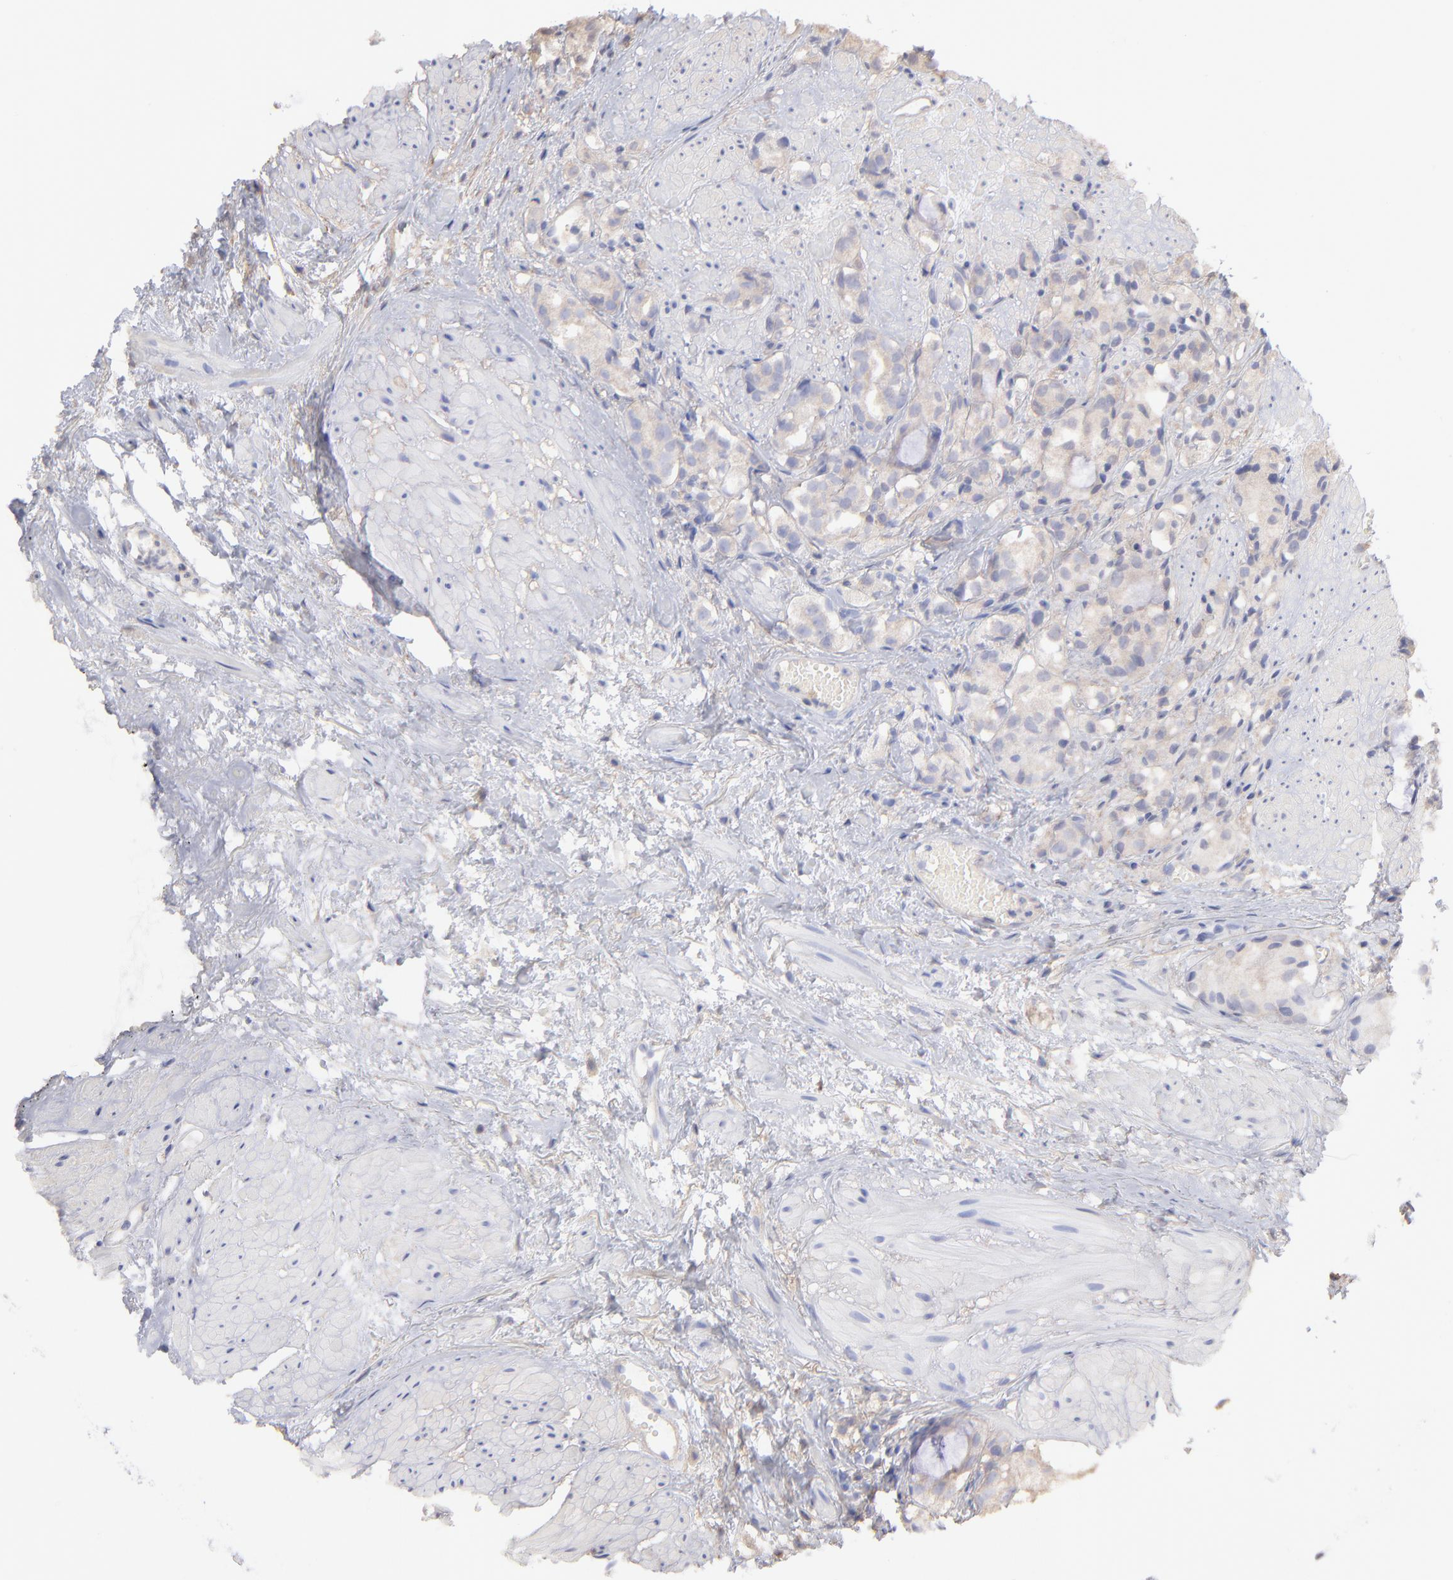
{"staining": {"intensity": "weak", "quantity": "25%-75%", "location": "cytoplasmic/membranous"}, "tissue": "prostate cancer", "cell_type": "Tumor cells", "image_type": "cancer", "snomed": [{"axis": "morphology", "description": "Adenocarcinoma, High grade"}, {"axis": "topography", "description": "Prostate"}], "caption": "A photomicrograph of adenocarcinoma (high-grade) (prostate) stained for a protein shows weak cytoplasmic/membranous brown staining in tumor cells.", "gene": "MAP2K2", "patient": {"sex": "male", "age": 85}}